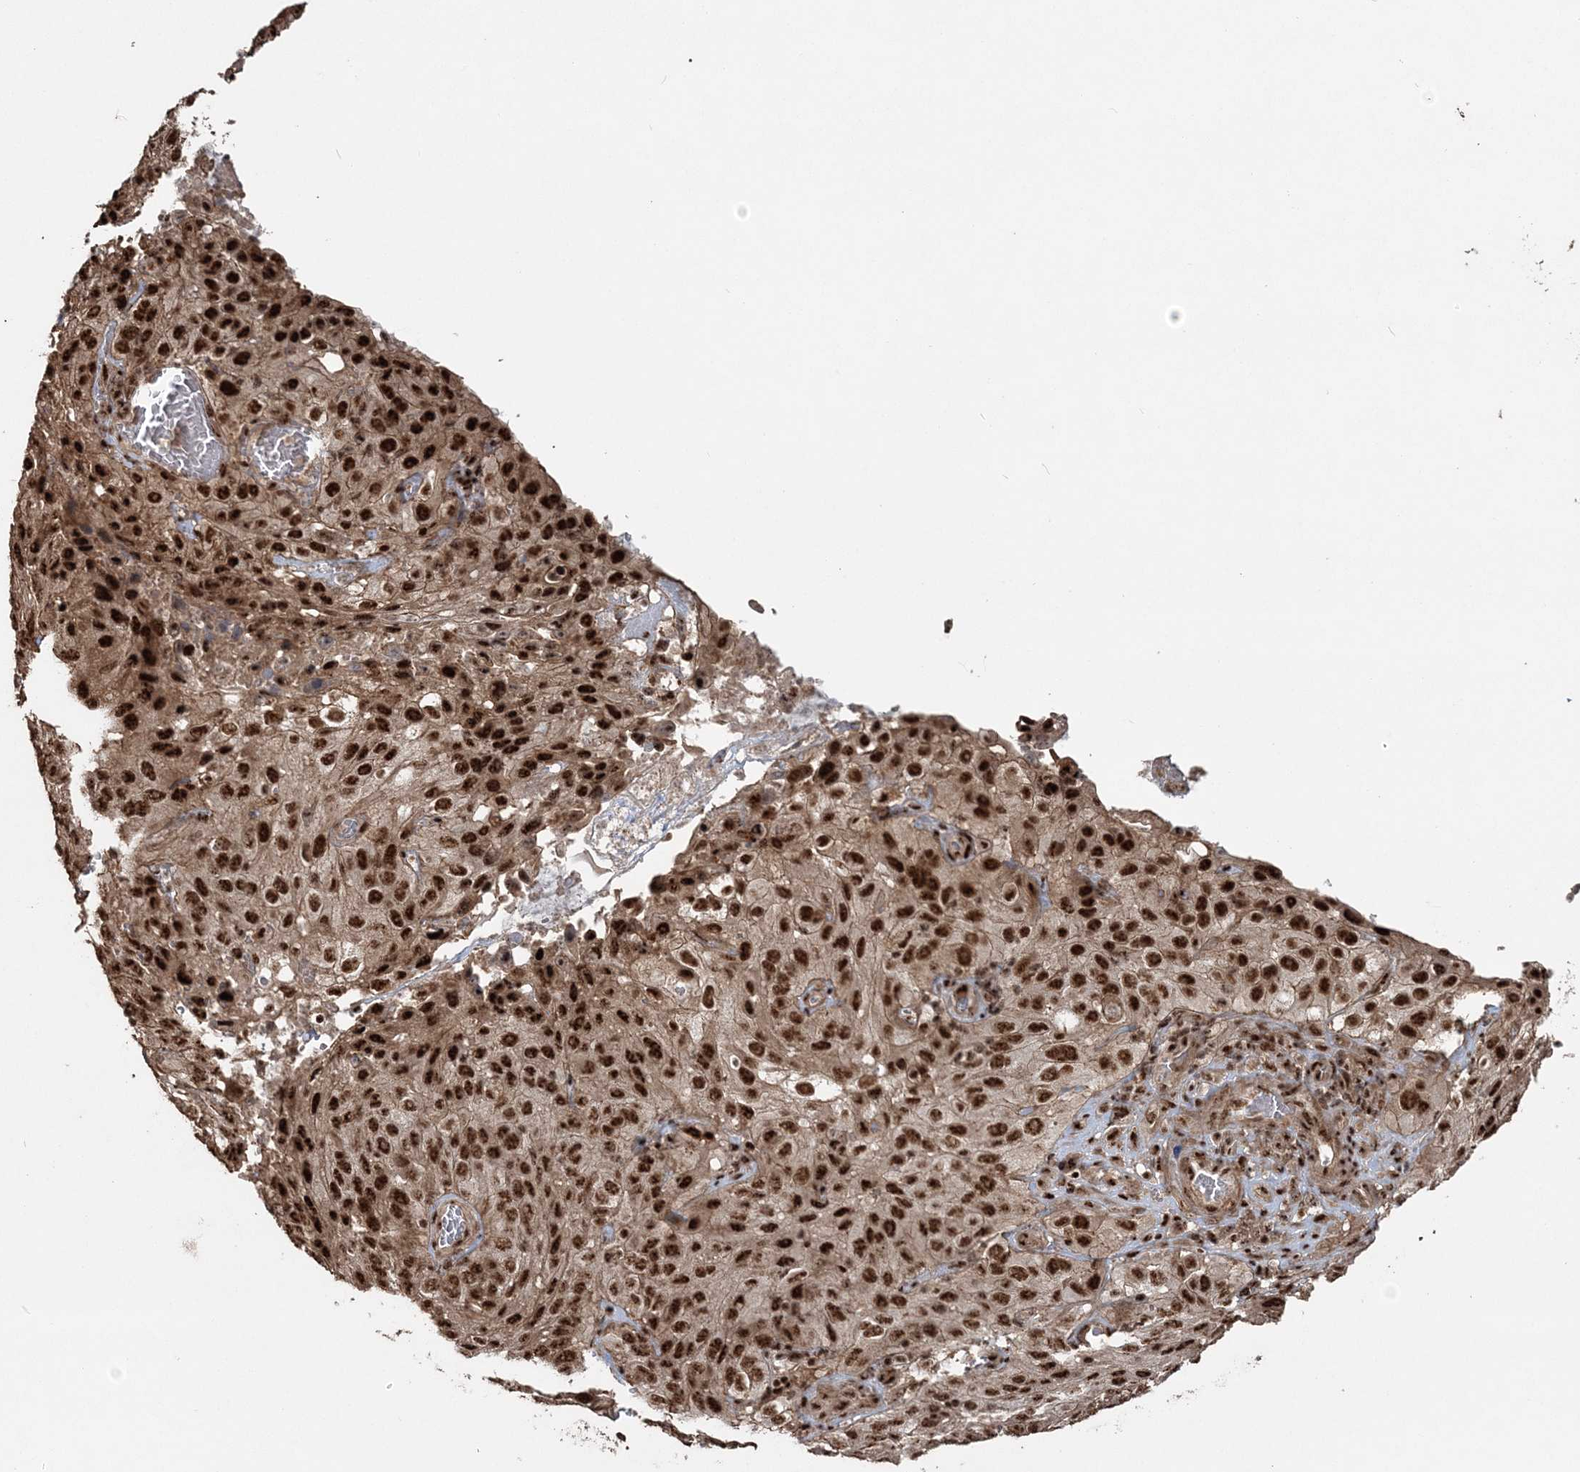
{"staining": {"intensity": "strong", "quantity": ">75%", "location": "nuclear"}, "tissue": "cervical cancer", "cell_type": "Tumor cells", "image_type": "cancer", "snomed": [{"axis": "morphology", "description": "Squamous cell carcinoma, NOS"}, {"axis": "topography", "description": "Cervix"}], "caption": "DAB immunohistochemical staining of human cervical cancer (squamous cell carcinoma) exhibits strong nuclear protein expression in about >75% of tumor cells.", "gene": "EXOSC8", "patient": {"sex": "female", "age": 32}}